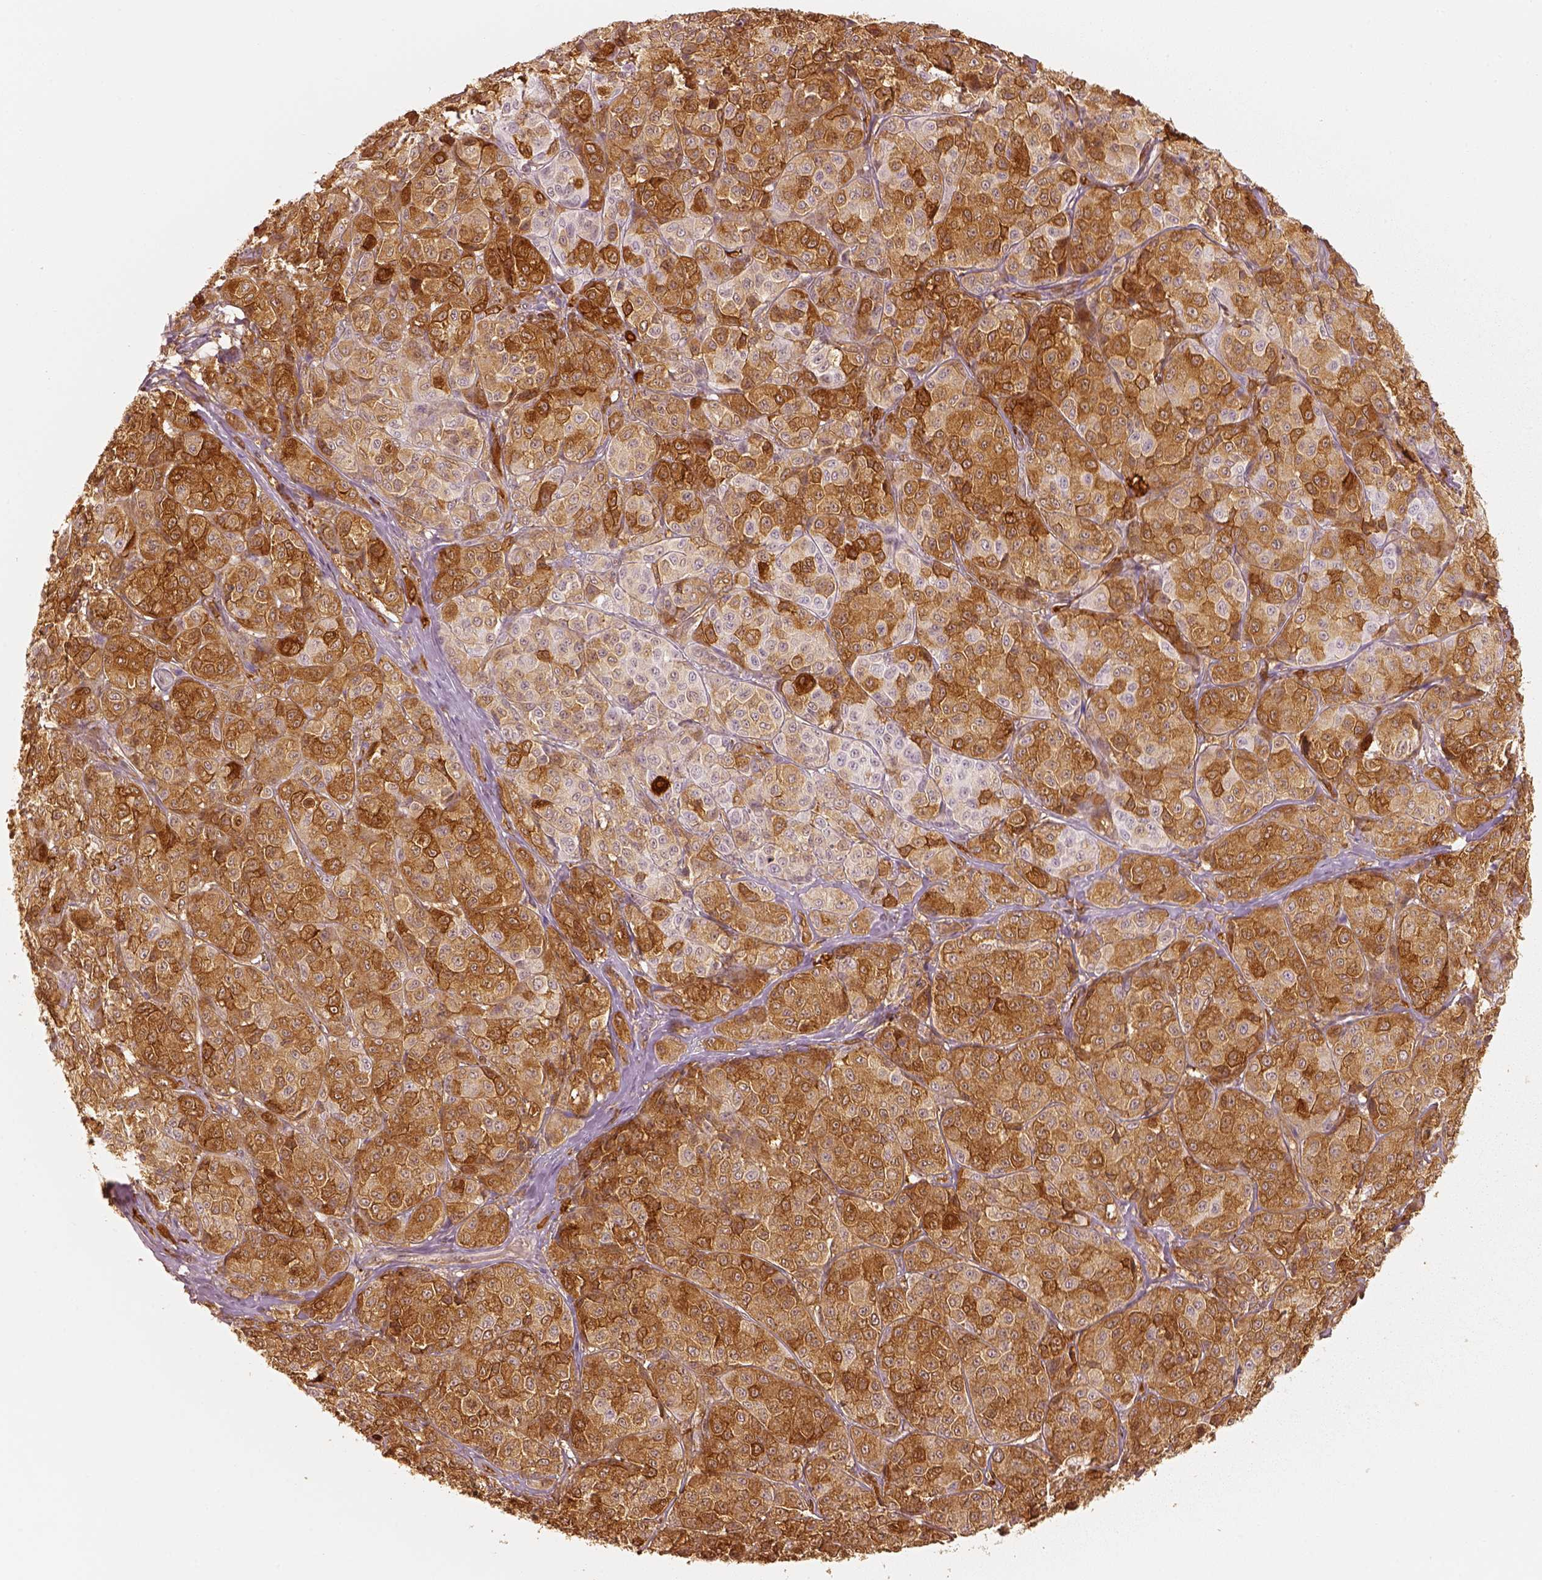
{"staining": {"intensity": "moderate", "quantity": "25%-75%", "location": "cytoplasmic/membranous"}, "tissue": "melanoma", "cell_type": "Tumor cells", "image_type": "cancer", "snomed": [{"axis": "morphology", "description": "Malignant melanoma, NOS"}, {"axis": "topography", "description": "Skin"}], "caption": "Protein expression analysis of malignant melanoma displays moderate cytoplasmic/membranous staining in about 25%-75% of tumor cells. Using DAB (3,3'-diaminobenzidine) (brown) and hematoxylin (blue) stains, captured at high magnification using brightfield microscopy.", "gene": "FSCN1", "patient": {"sex": "male", "age": 89}}